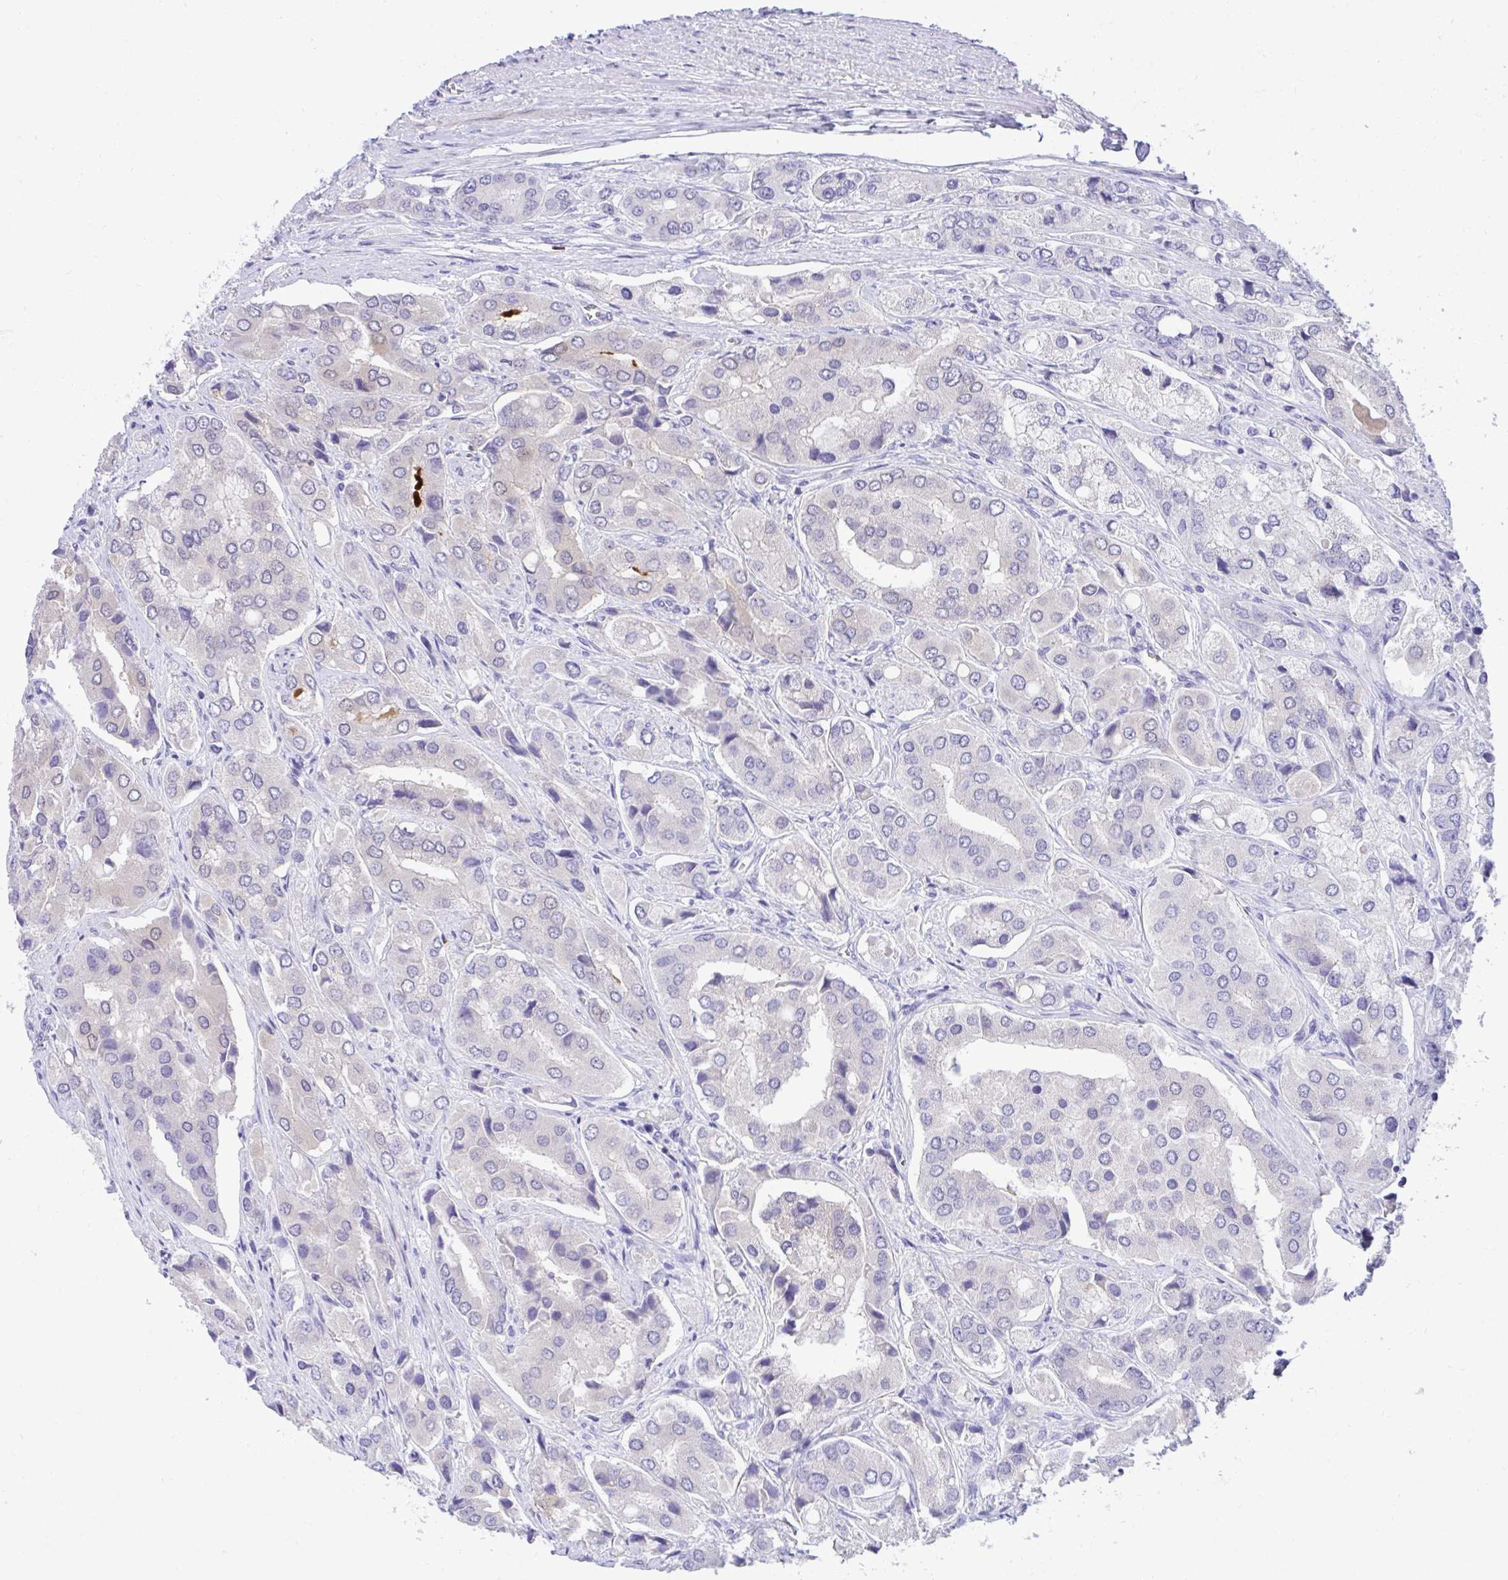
{"staining": {"intensity": "negative", "quantity": "none", "location": "none"}, "tissue": "prostate cancer", "cell_type": "Tumor cells", "image_type": "cancer", "snomed": [{"axis": "morphology", "description": "Adenocarcinoma, Low grade"}, {"axis": "topography", "description": "Prostate"}], "caption": "Immunohistochemical staining of prostate cancer (low-grade adenocarcinoma) exhibits no significant positivity in tumor cells. The staining is performed using DAB brown chromogen with nuclei counter-stained in using hematoxylin.", "gene": "PGM2L1", "patient": {"sex": "male", "age": 69}}